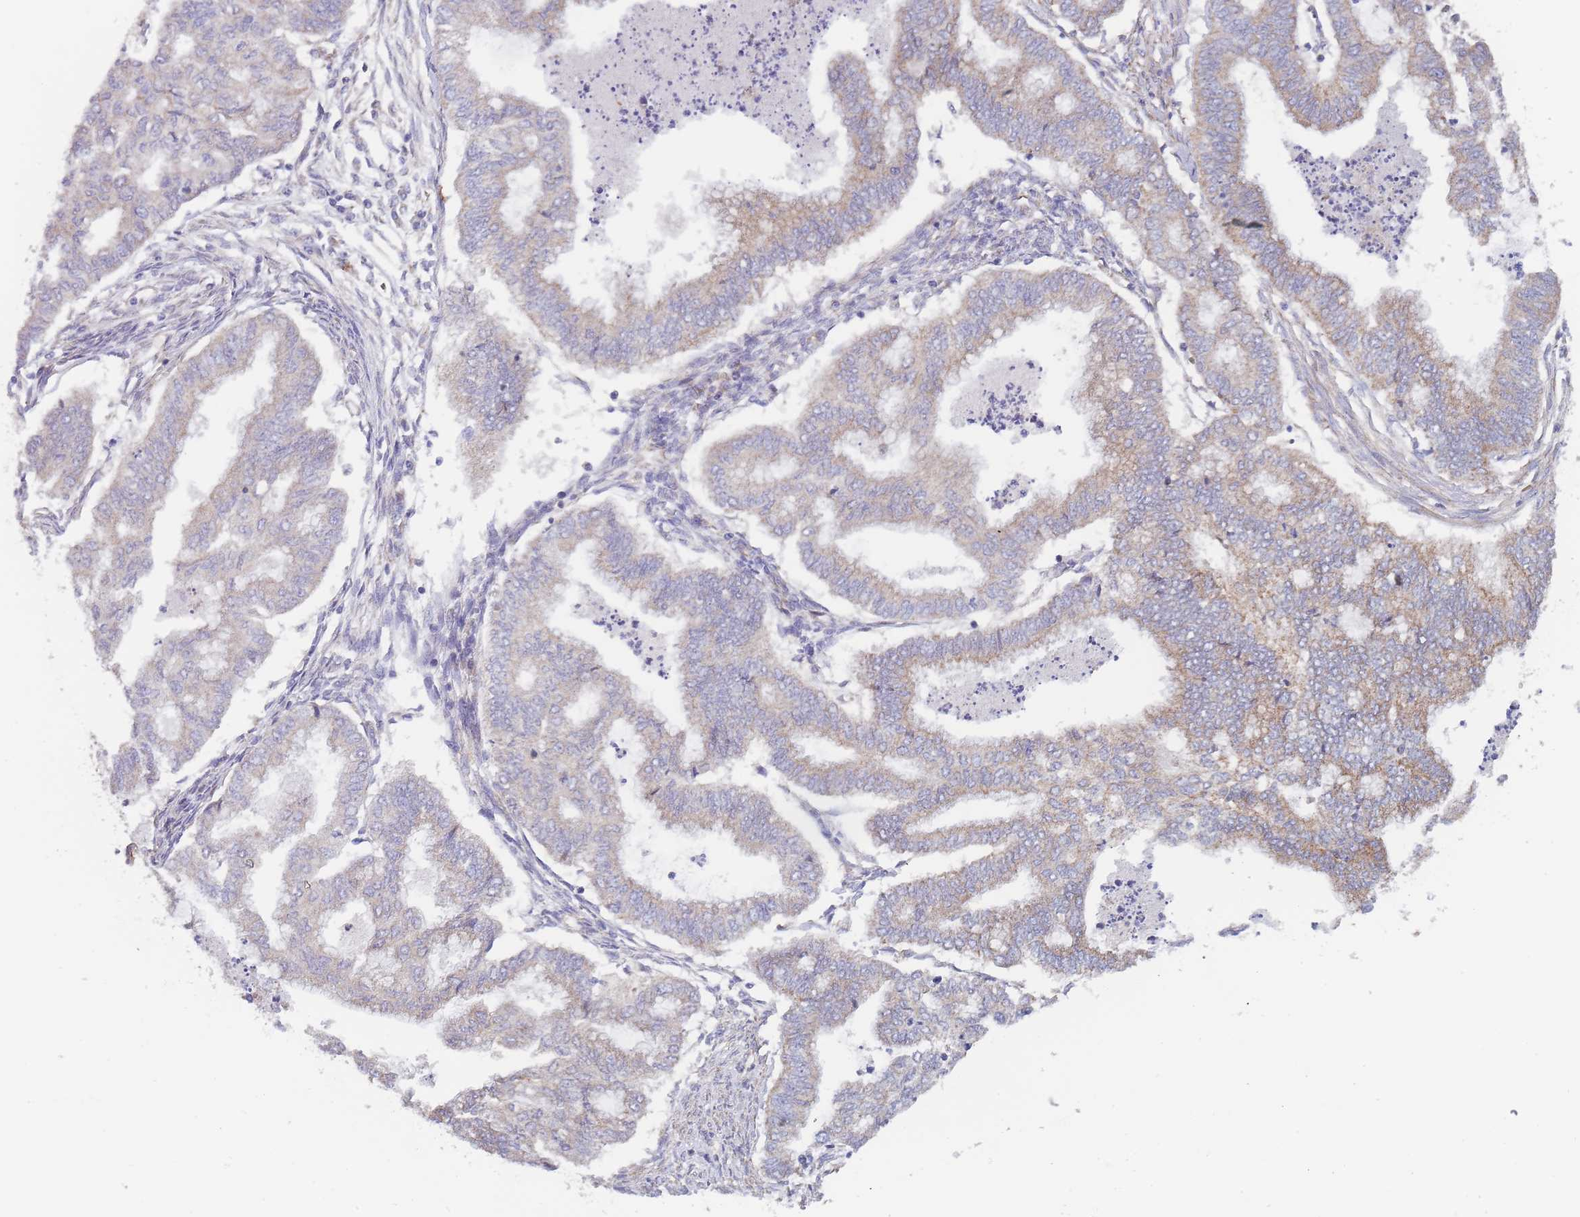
{"staining": {"intensity": "weak", "quantity": "25%-75%", "location": "cytoplasmic/membranous"}, "tissue": "endometrial cancer", "cell_type": "Tumor cells", "image_type": "cancer", "snomed": [{"axis": "morphology", "description": "Adenocarcinoma, NOS"}, {"axis": "topography", "description": "Endometrium"}], "caption": "The image demonstrates a brown stain indicating the presence of a protein in the cytoplasmic/membranous of tumor cells in adenocarcinoma (endometrial).", "gene": "MTRES1", "patient": {"sex": "female", "age": 79}}